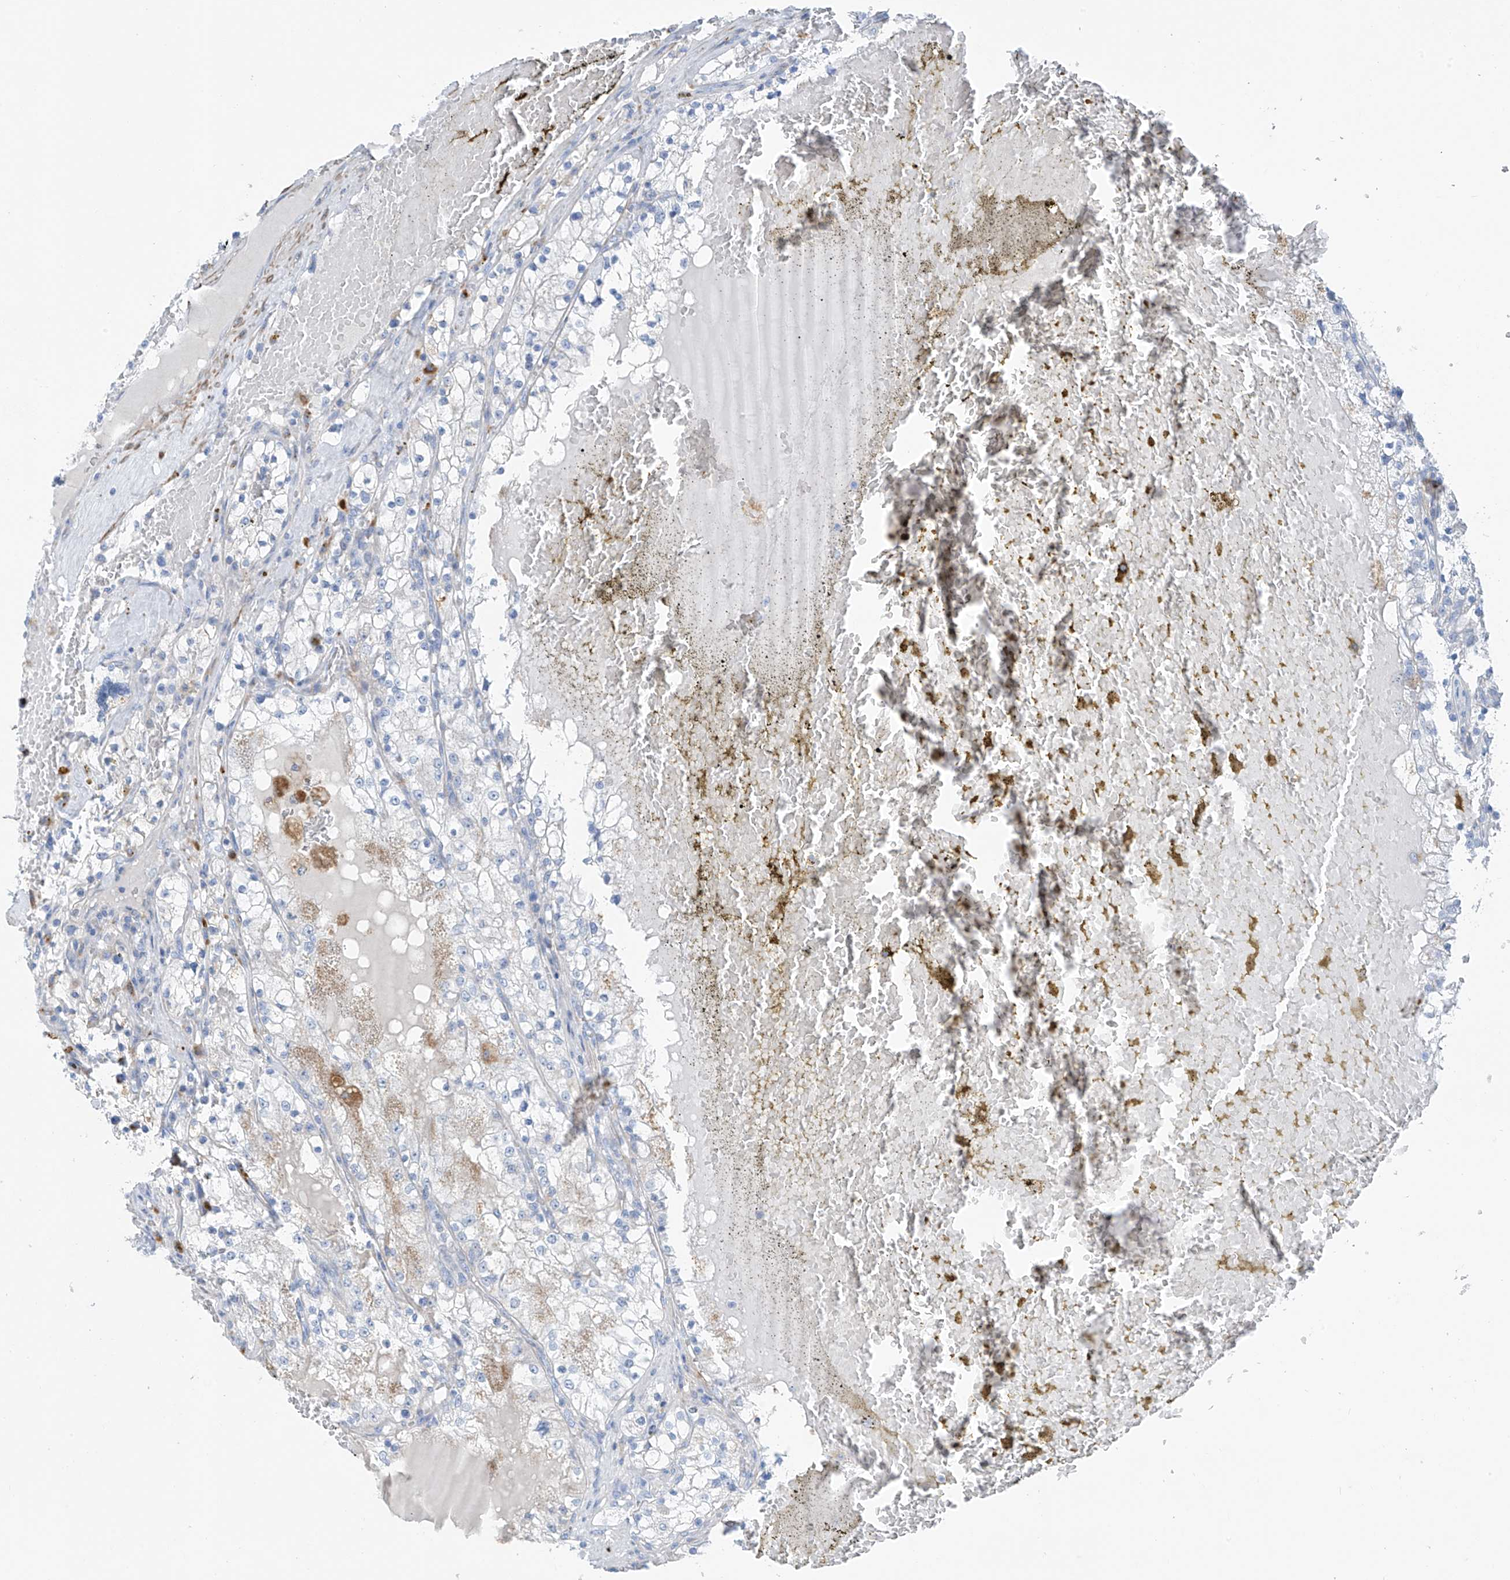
{"staining": {"intensity": "weak", "quantity": "<25%", "location": "cytoplasmic/membranous"}, "tissue": "renal cancer", "cell_type": "Tumor cells", "image_type": "cancer", "snomed": [{"axis": "morphology", "description": "Normal tissue, NOS"}, {"axis": "morphology", "description": "Adenocarcinoma, NOS"}, {"axis": "topography", "description": "Kidney"}], "caption": "IHC photomicrograph of renal adenocarcinoma stained for a protein (brown), which reveals no staining in tumor cells.", "gene": "GLMP", "patient": {"sex": "male", "age": 68}}